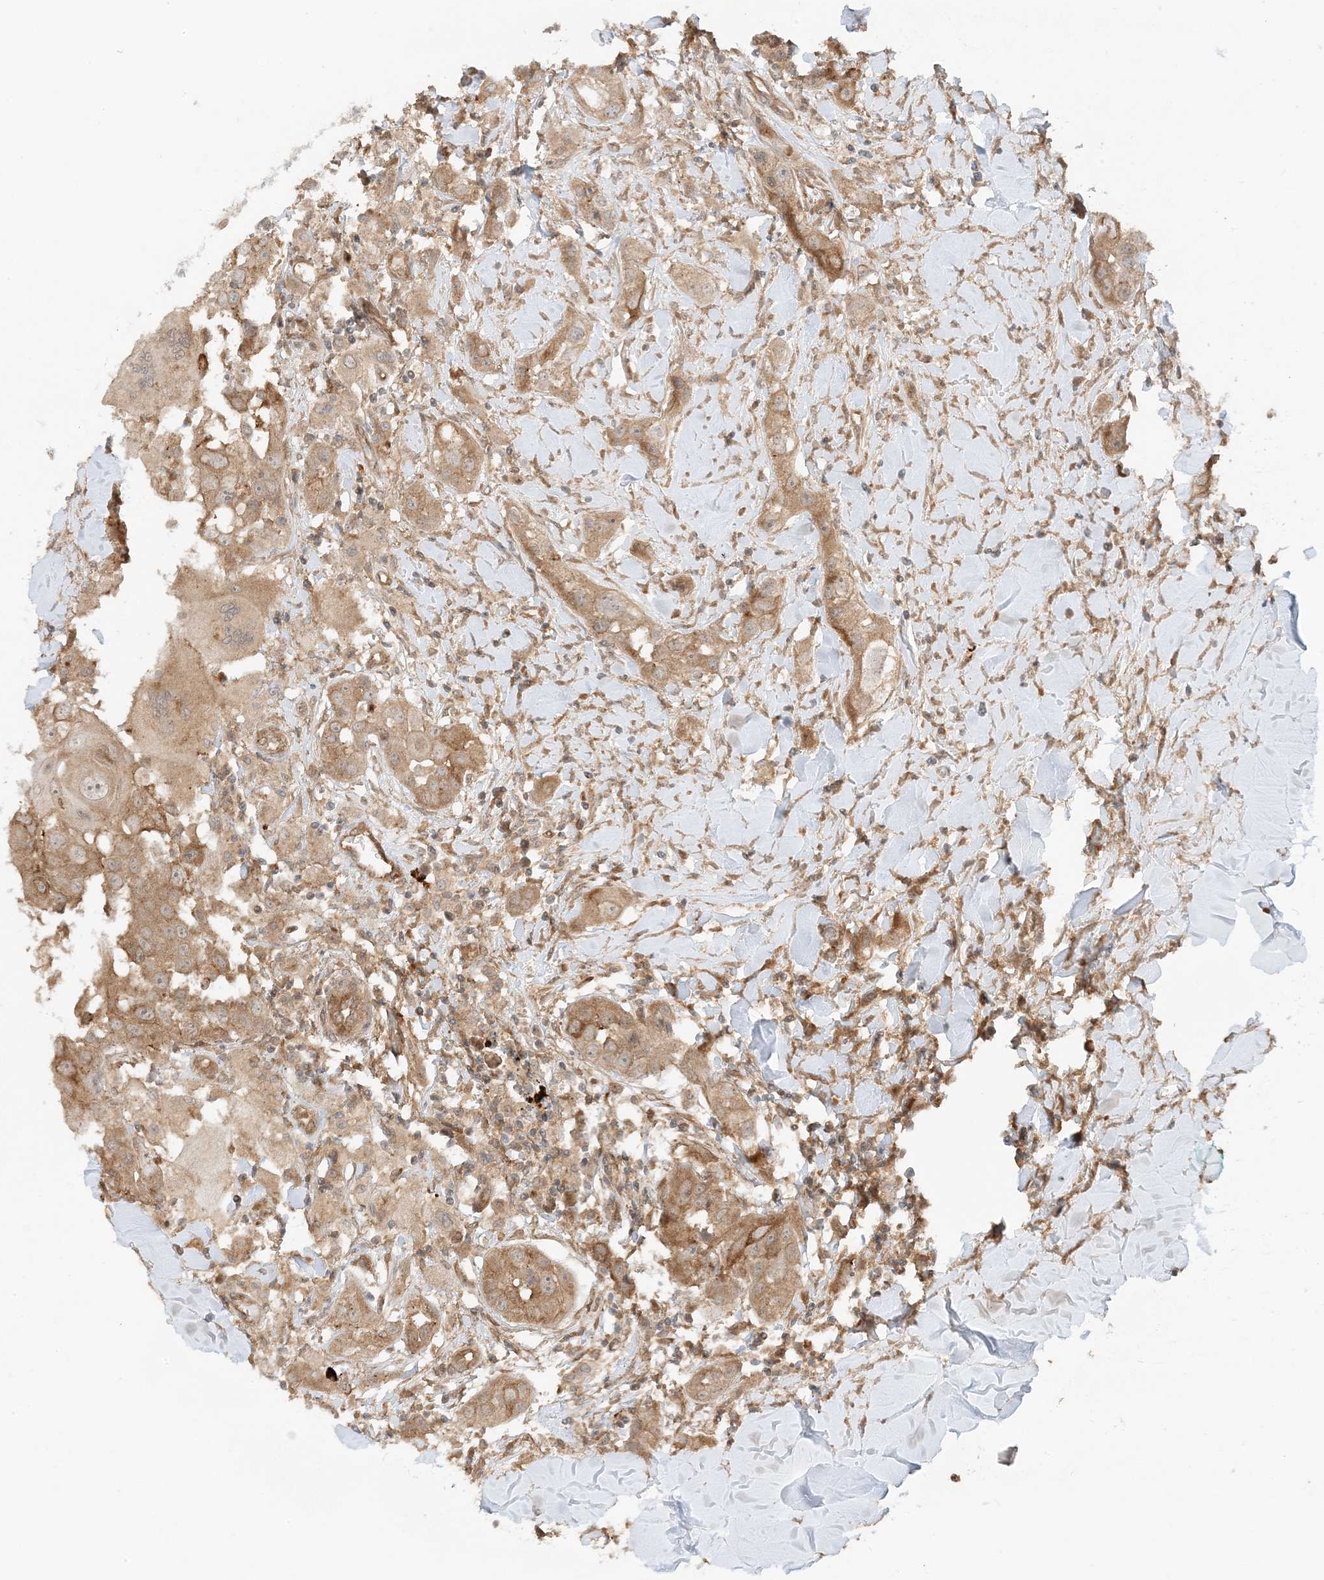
{"staining": {"intensity": "moderate", "quantity": ">75%", "location": "cytoplasmic/membranous"}, "tissue": "head and neck cancer", "cell_type": "Tumor cells", "image_type": "cancer", "snomed": [{"axis": "morphology", "description": "Normal tissue, NOS"}, {"axis": "morphology", "description": "Squamous cell carcinoma, NOS"}, {"axis": "topography", "description": "Skeletal muscle"}, {"axis": "topography", "description": "Head-Neck"}], "caption": "A brown stain shows moderate cytoplasmic/membranous positivity of a protein in human head and neck cancer tumor cells.", "gene": "UBAP2L", "patient": {"sex": "male", "age": 51}}